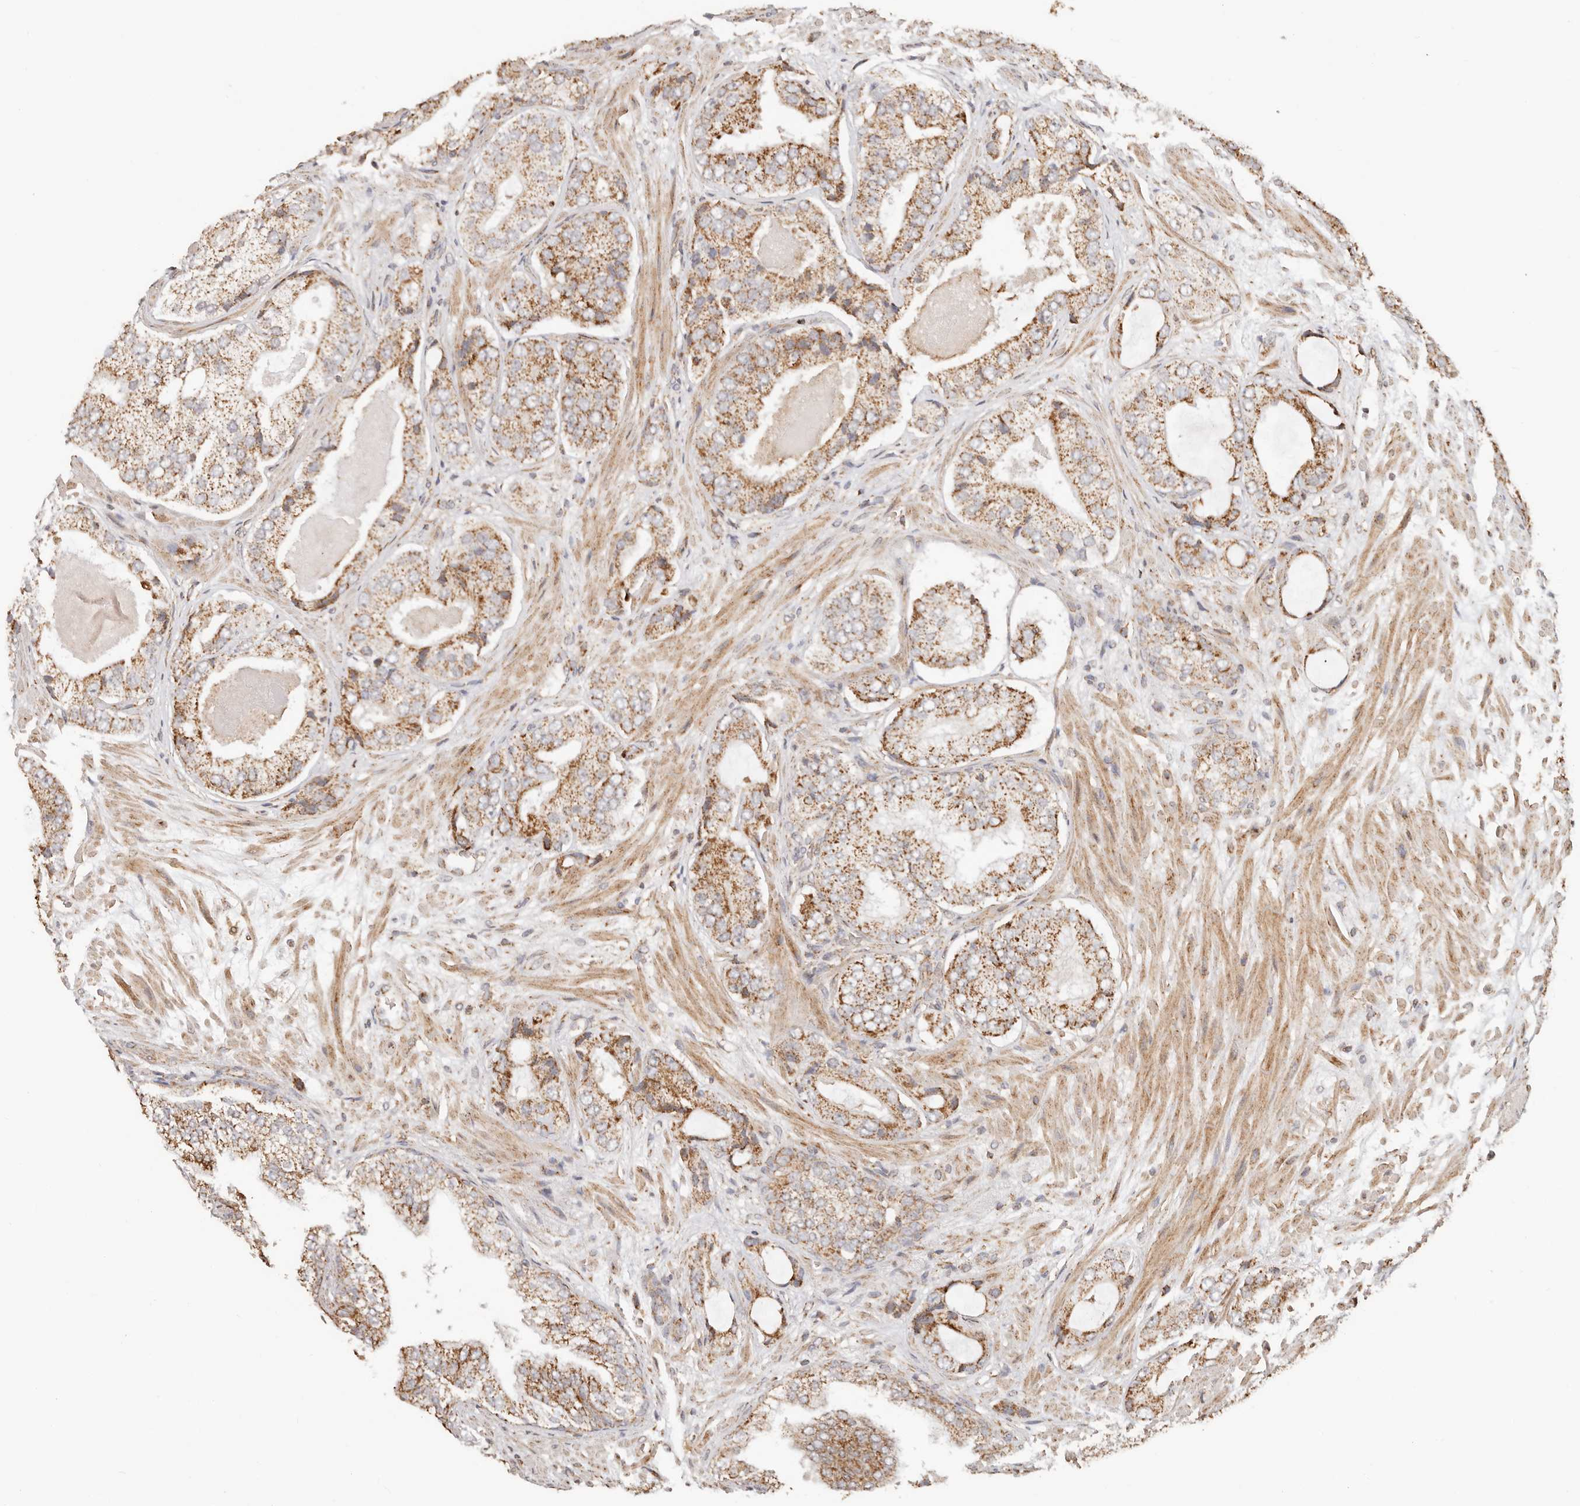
{"staining": {"intensity": "moderate", "quantity": ">75%", "location": "cytoplasmic/membranous"}, "tissue": "prostate cancer", "cell_type": "Tumor cells", "image_type": "cancer", "snomed": [{"axis": "morphology", "description": "Normal tissue, NOS"}, {"axis": "morphology", "description": "Adenocarcinoma, High grade"}, {"axis": "topography", "description": "Prostate"}, {"axis": "topography", "description": "Peripheral nerve tissue"}], "caption": "This photomicrograph exhibits immunohistochemistry staining of human prostate high-grade adenocarcinoma, with medium moderate cytoplasmic/membranous expression in approximately >75% of tumor cells.", "gene": "NDUFB11", "patient": {"sex": "male", "age": 59}}